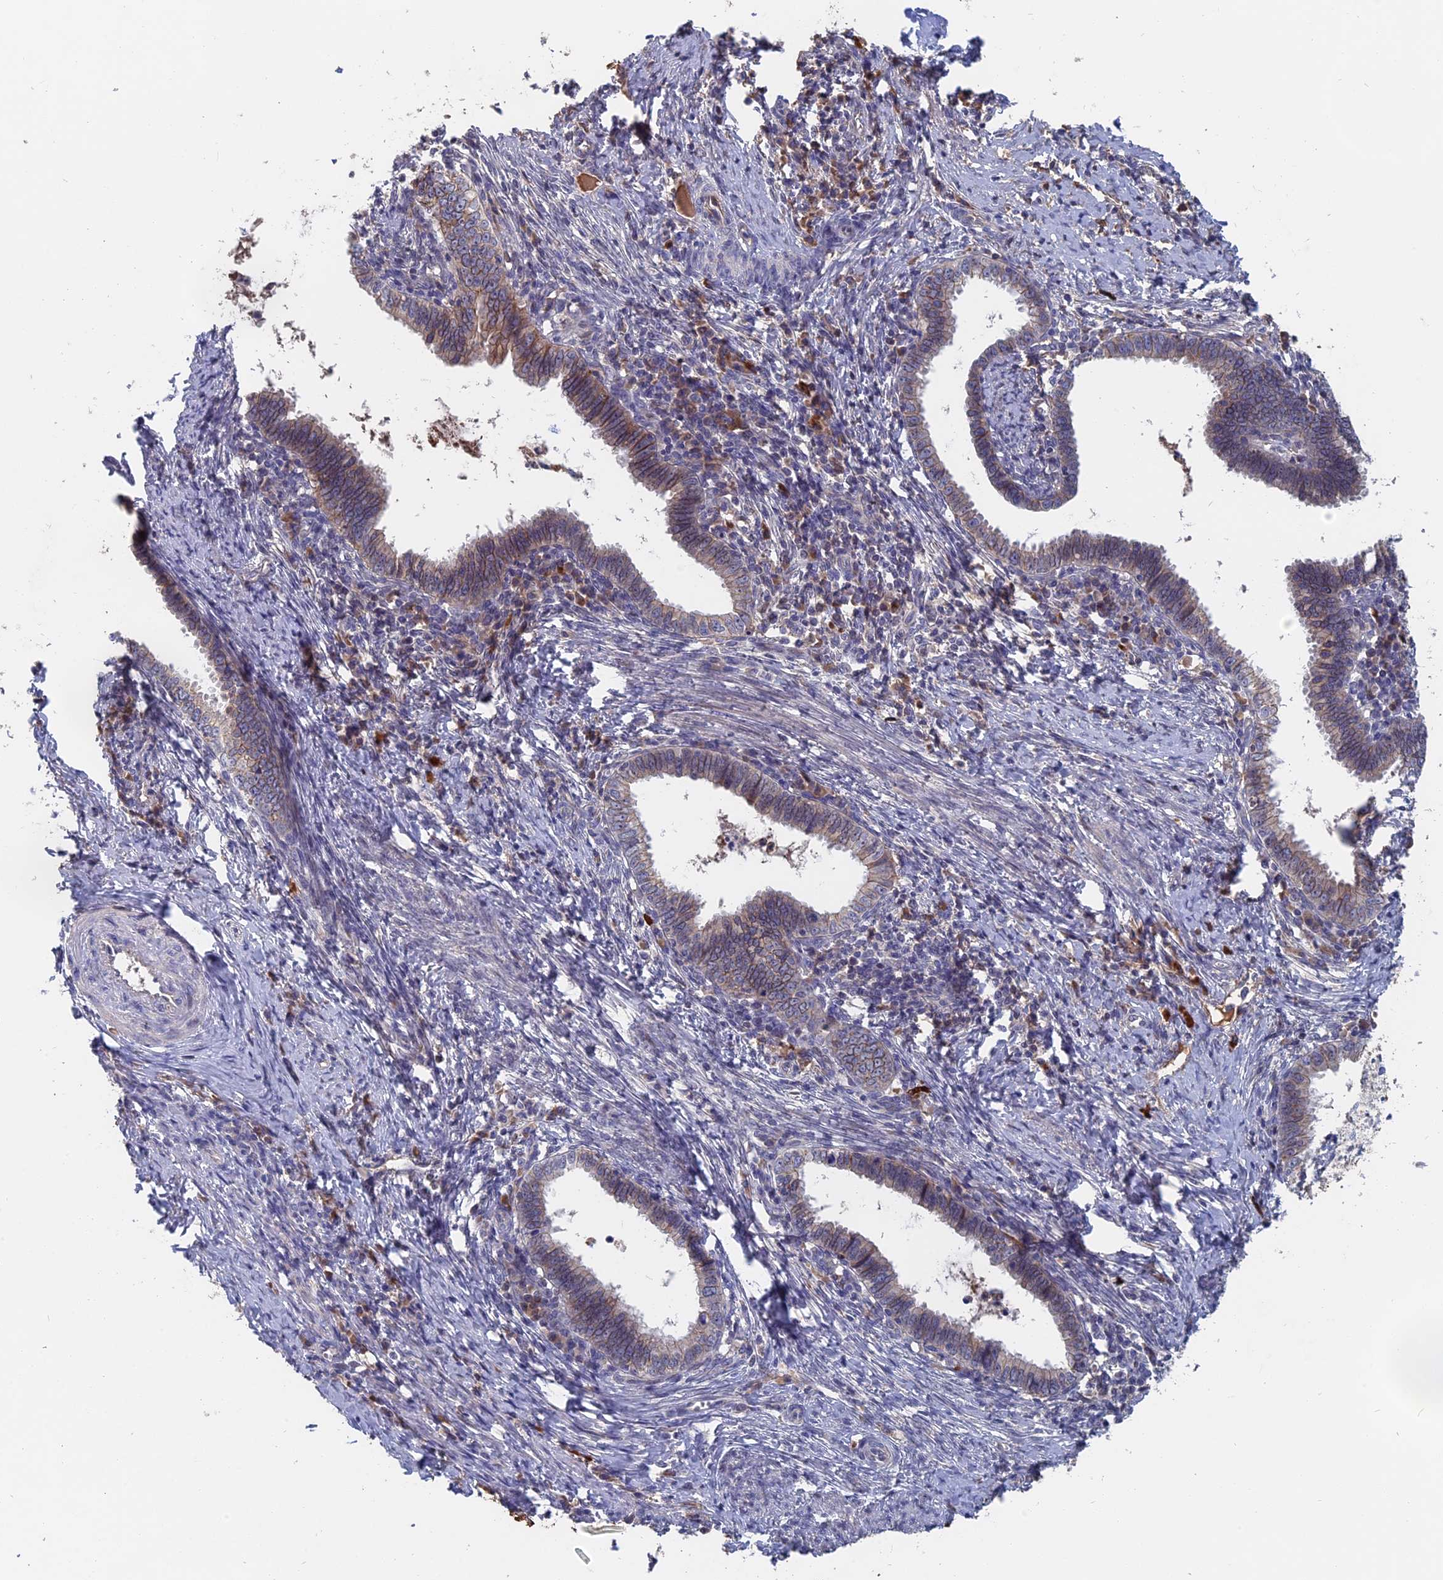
{"staining": {"intensity": "weak", "quantity": "<25%", "location": "cytoplasmic/membranous"}, "tissue": "cervical cancer", "cell_type": "Tumor cells", "image_type": "cancer", "snomed": [{"axis": "morphology", "description": "Adenocarcinoma, NOS"}, {"axis": "topography", "description": "Cervix"}], "caption": "An immunohistochemistry histopathology image of adenocarcinoma (cervical) is shown. There is no staining in tumor cells of adenocarcinoma (cervical).", "gene": "SLC33A1", "patient": {"sex": "female", "age": 36}}